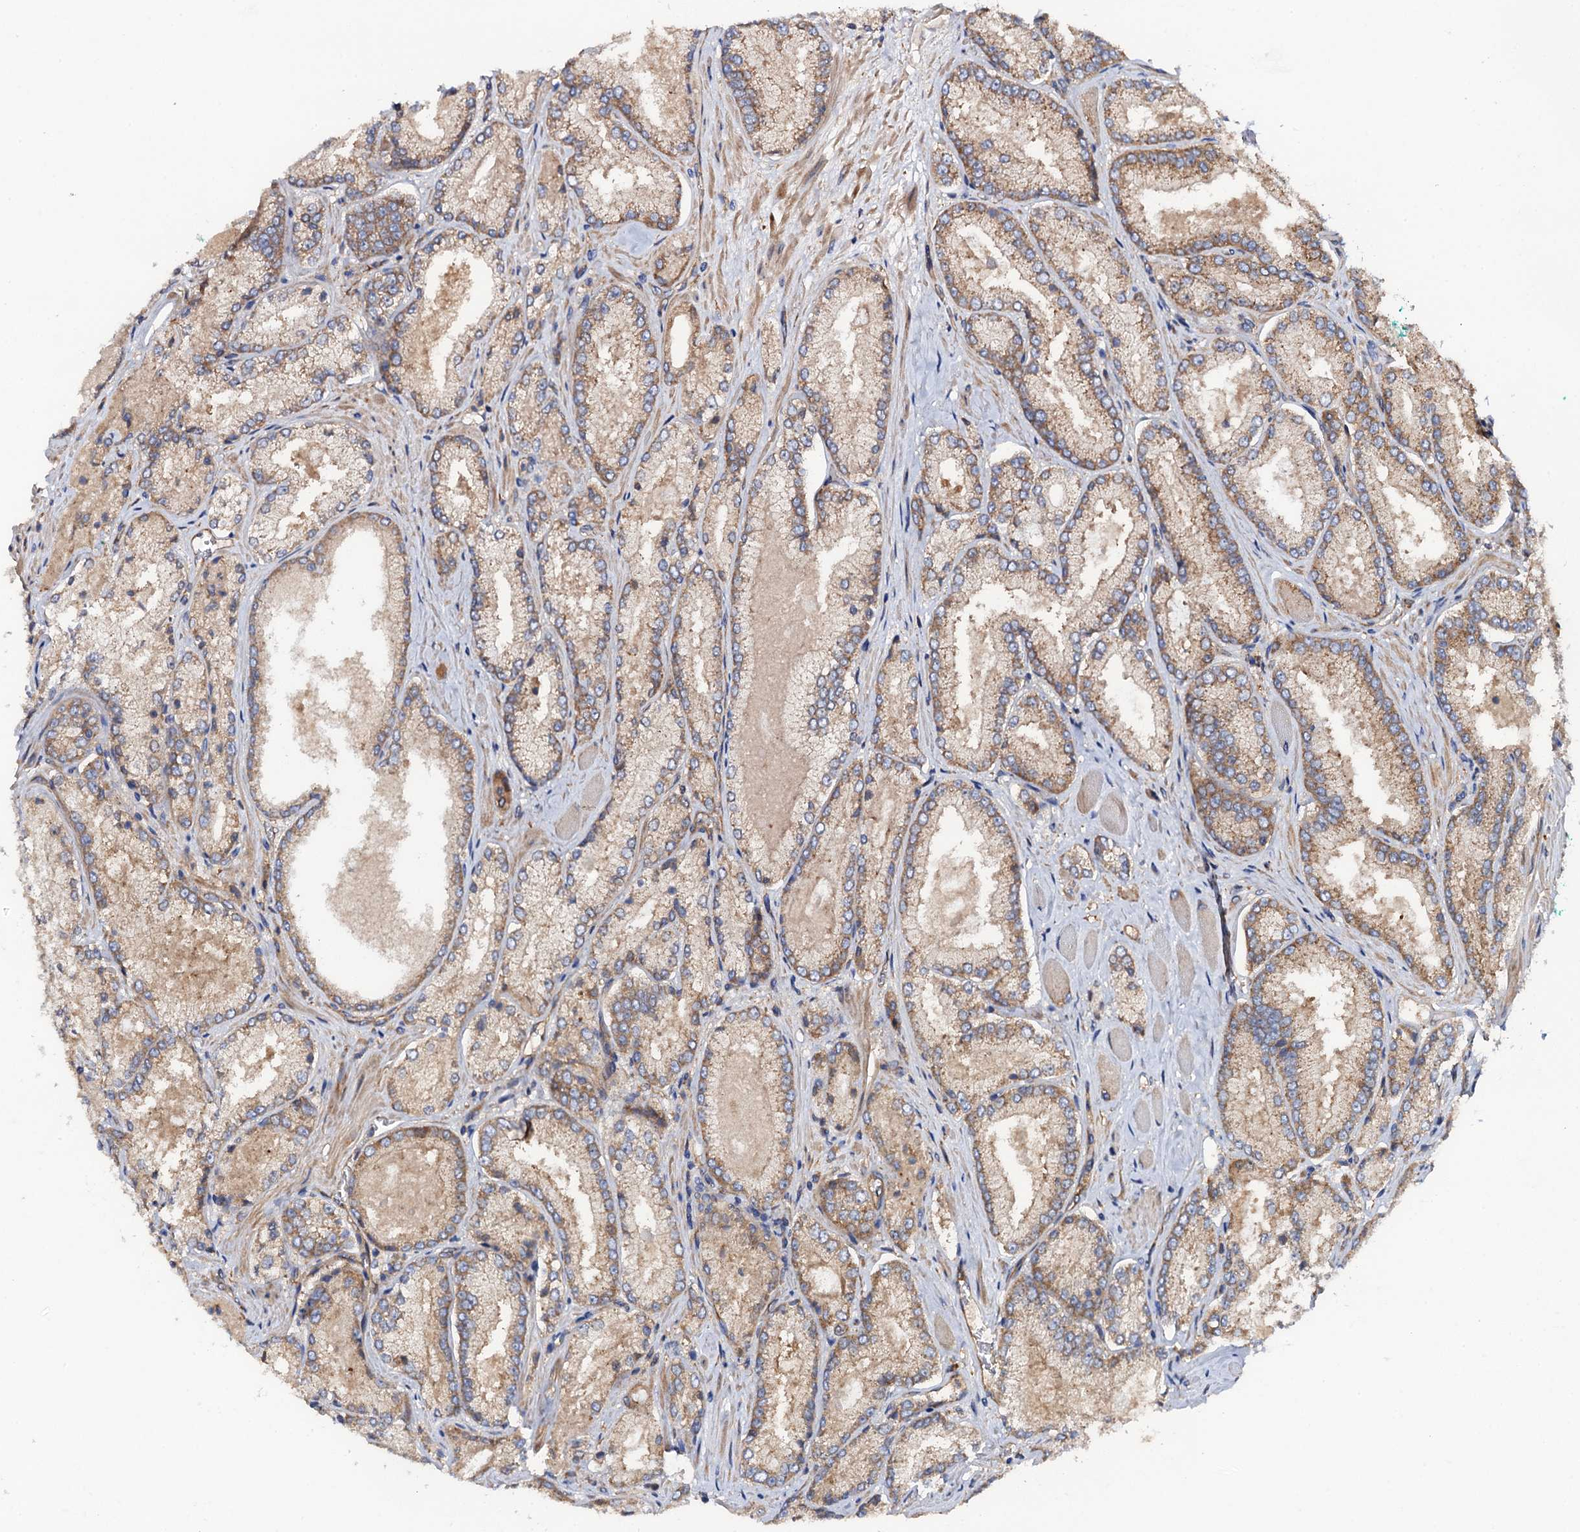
{"staining": {"intensity": "moderate", "quantity": "25%-75%", "location": "cytoplasmic/membranous"}, "tissue": "prostate cancer", "cell_type": "Tumor cells", "image_type": "cancer", "snomed": [{"axis": "morphology", "description": "Adenocarcinoma, Low grade"}, {"axis": "topography", "description": "Prostate"}], "caption": "Prostate cancer (low-grade adenocarcinoma) stained with a brown dye exhibits moderate cytoplasmic/membranous positive staining in approximately 25%-75% of tumor cells.", "gene": "MRPL48", "patient": {"sex": "male", "age": 74}}